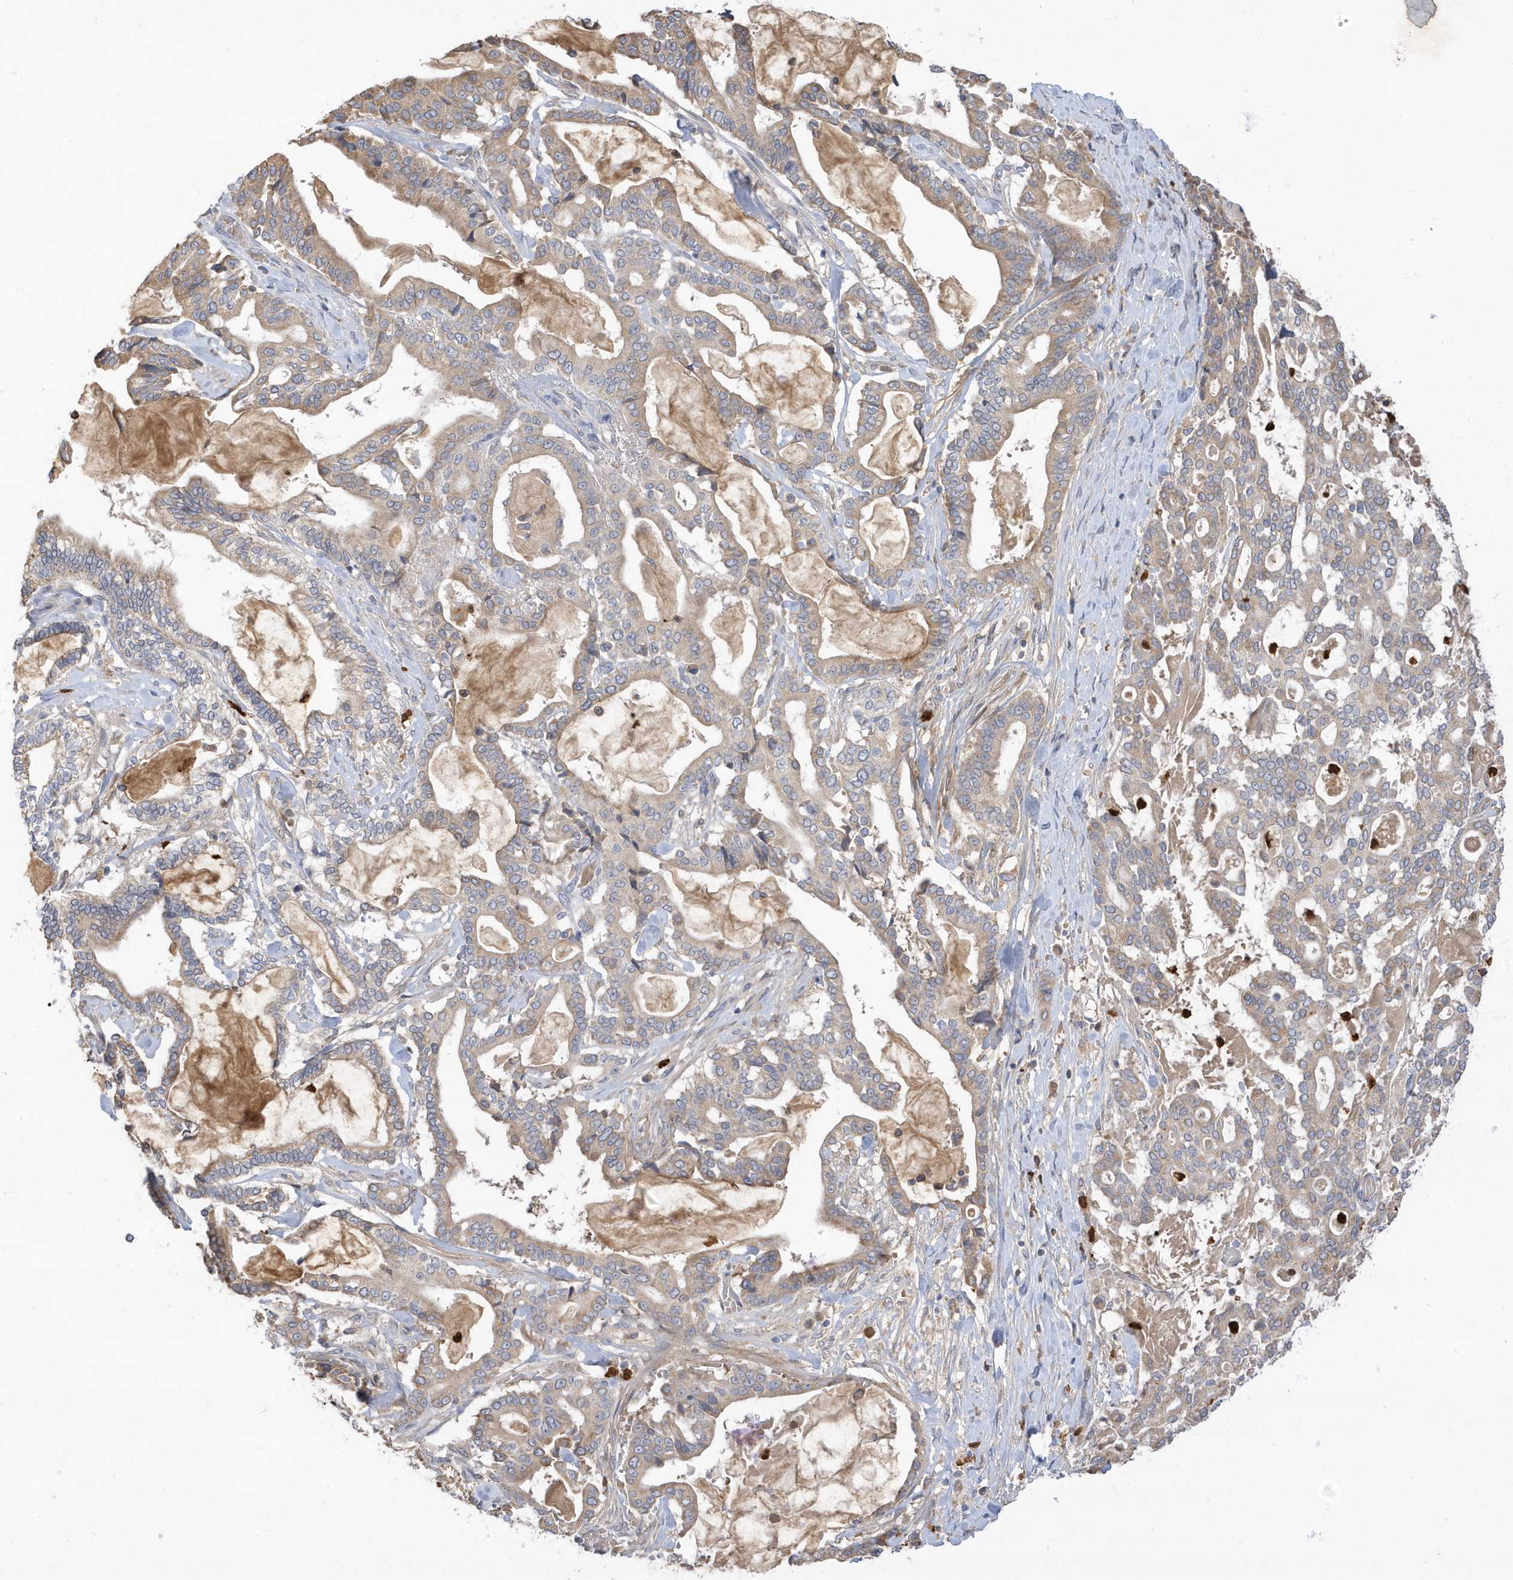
{"staining": {"intensity": "weak", "quantity": "25%-75%", "location": "cytoplasmic/membranous"}, "tissue": "pancreatic cancer", "cell_type": "Tumor cells", "image_type": "cancer", "snomed": [{"axis": "morphology", "description": "Adenocarcinoma, NOS"}, {"axis": "topography", "description": "Pancreas"}], "caption": "This photomicrograph displays adenocarcinoma (pancreatic) stained with immunohistochemistry to label a protein in brown. The cytoplasmic/membranous of tumor cells show weak positivity for the protein. Nuclei are counter-stained blue.", "gene": "DPP9", "patient": {"sex": "male", "age": 63}}